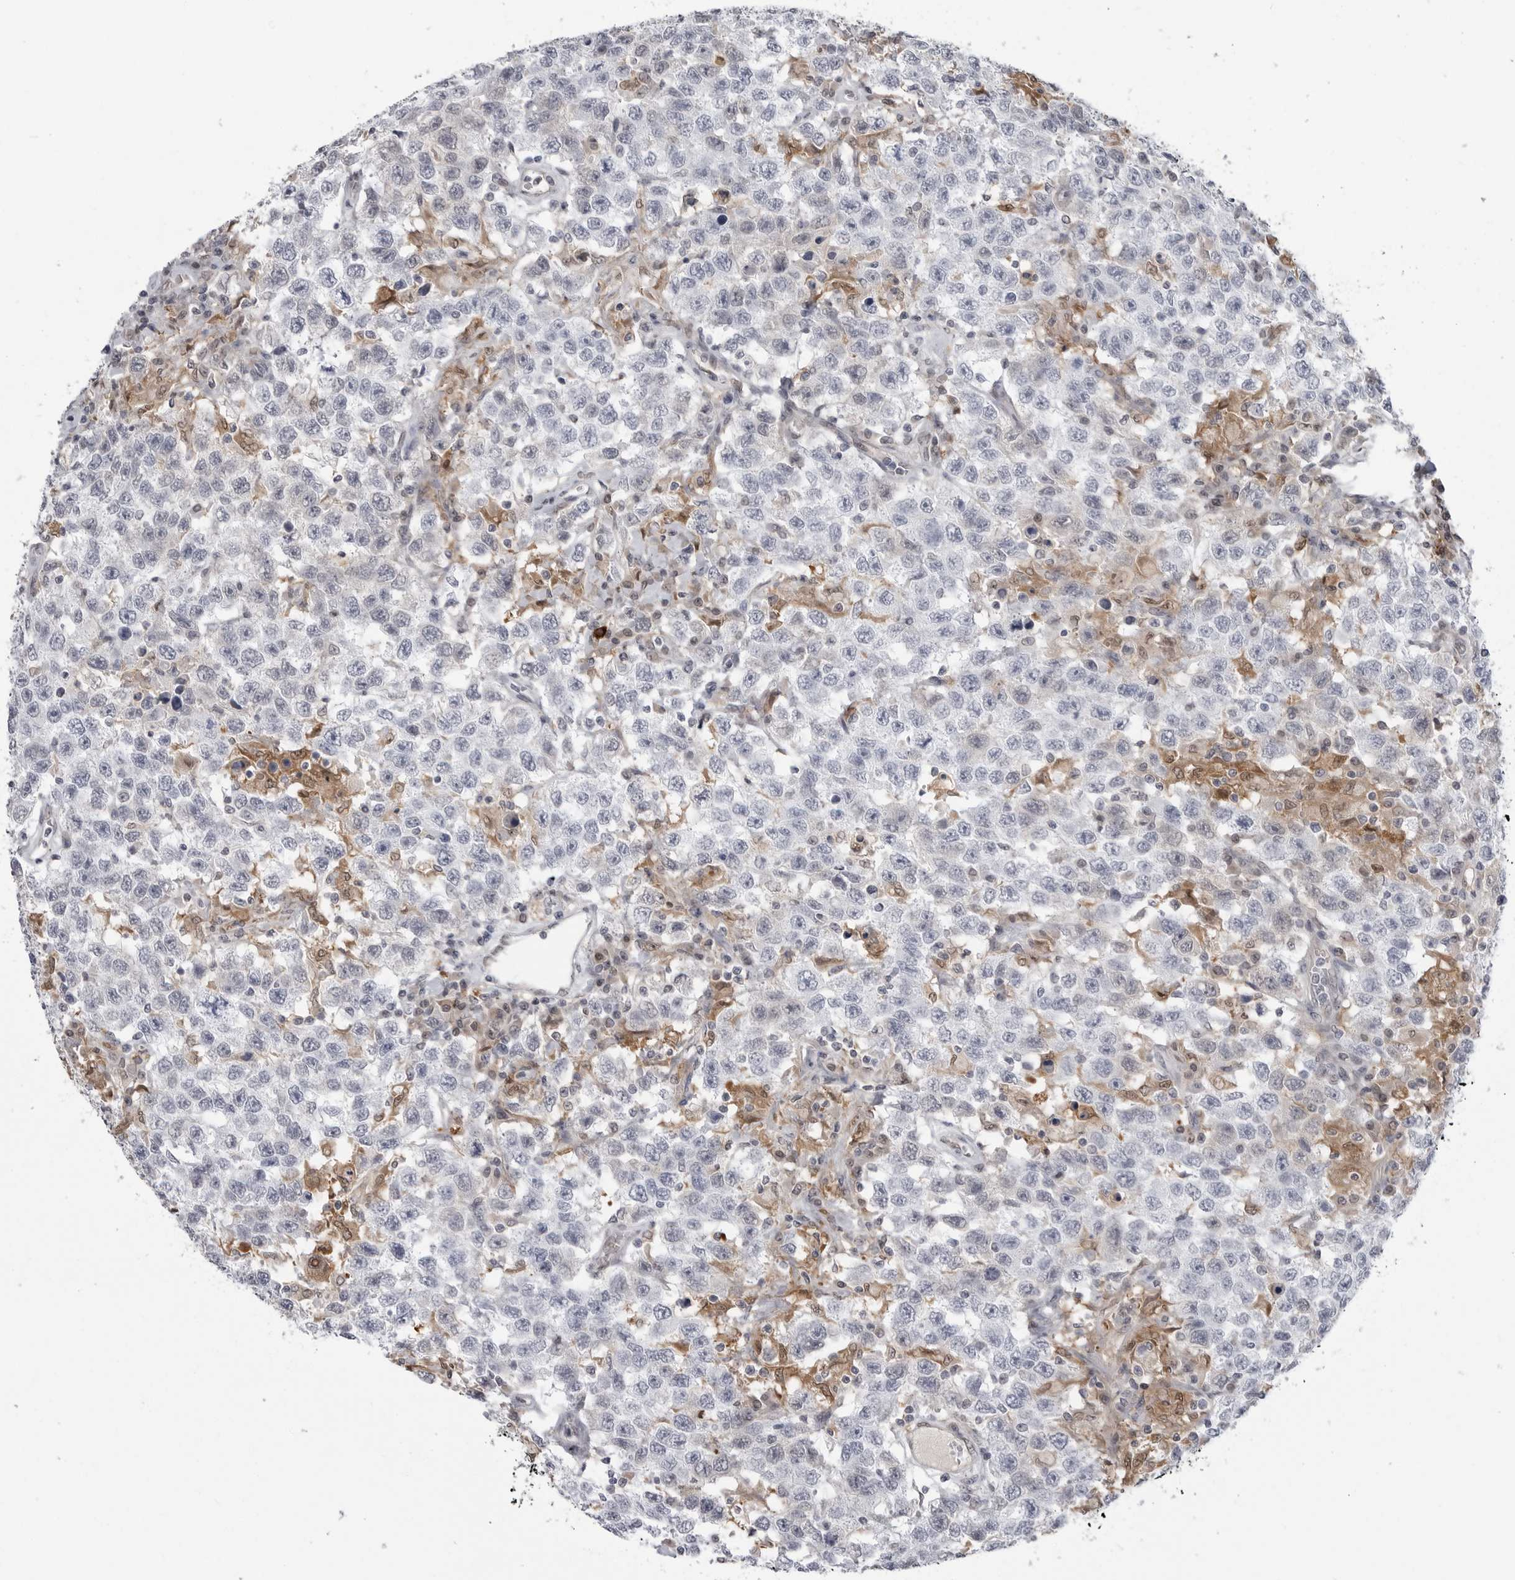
{"staining": {"intensity": "negative", "quantity": "none", "location": "none"}, "tissue": "testis cancer", "cell_type": "Tumor cells", "image_type": "cancer", "snomed": [{"axis": "morphology", "description": "Seminoma, NOS"}, {"axis": "topography", "description": "Testis"}], "caption": "Photomicrograph shows no significant protein staining in tumor cells of testis seminoma.", "gene": "PNPO", "patient": {"sex": "male", "age": 41}}